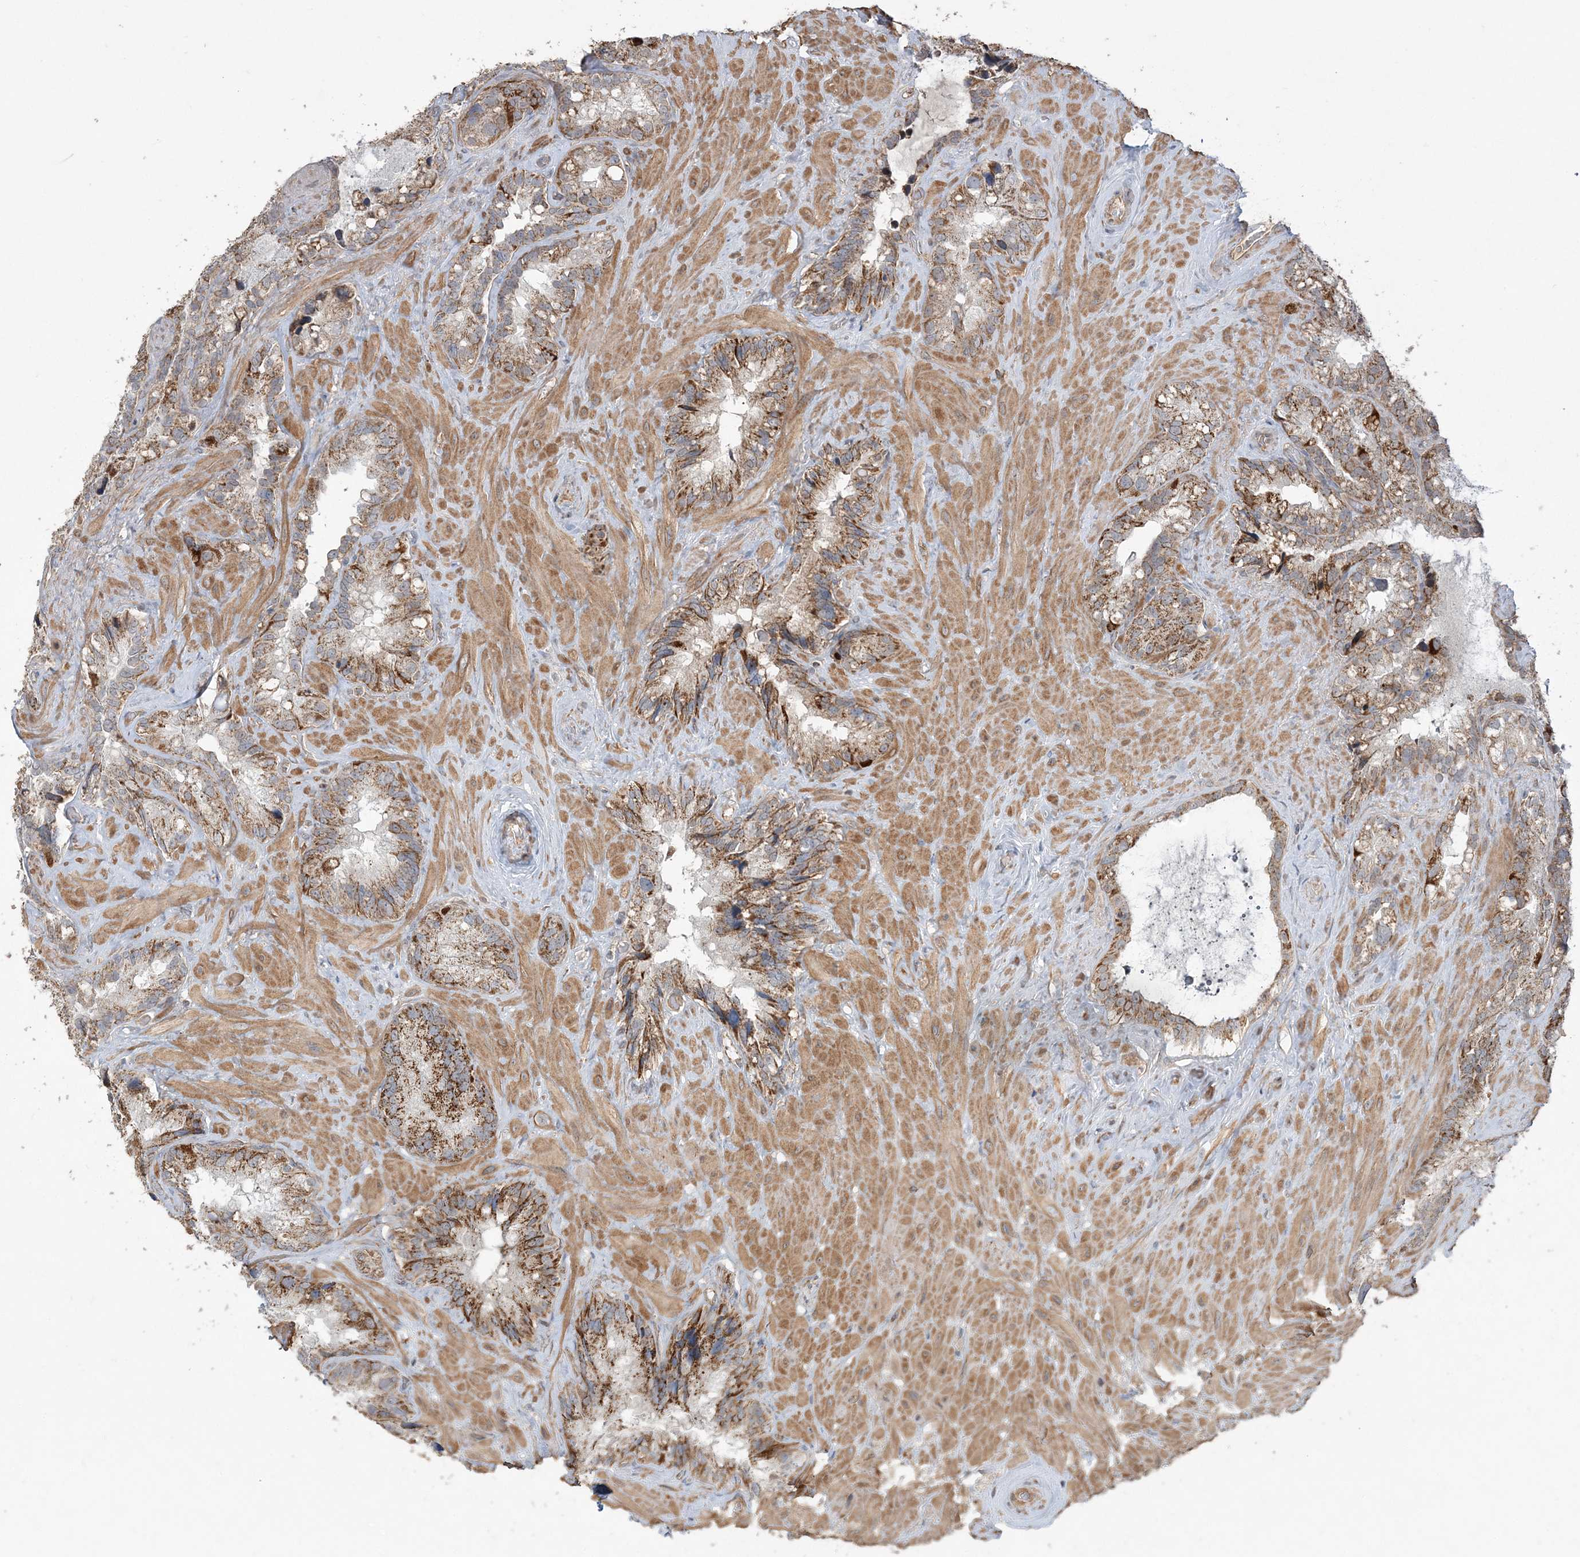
{"staining": {"intensity": "moderate", "quantity": ">75%", "location": "cytoplasmic/membranous"}, "tissue": "seminal vesicle", "cell_type": "Glandular cells", "image_type": "normal", "snomed": [{"axis": "morphology", "description": "Normal tissue, NOS"}, {"axis": "topography", "description": "Prostate"}, {"axis": "topography", "description": "Seminal veicle"}], "caption": "IHC (DAB (3,3'-diaminobenzidine)) staining of unremarkable seminal vesicle shows moderate cytoplasmic/membranous protein expression in approximately >75% of glandular cells. (brown staining indicates protein expression, while blue staining denotes nuclei).", "gene": "SCLT1", "patient": {"sex": "male", "age": 68}}